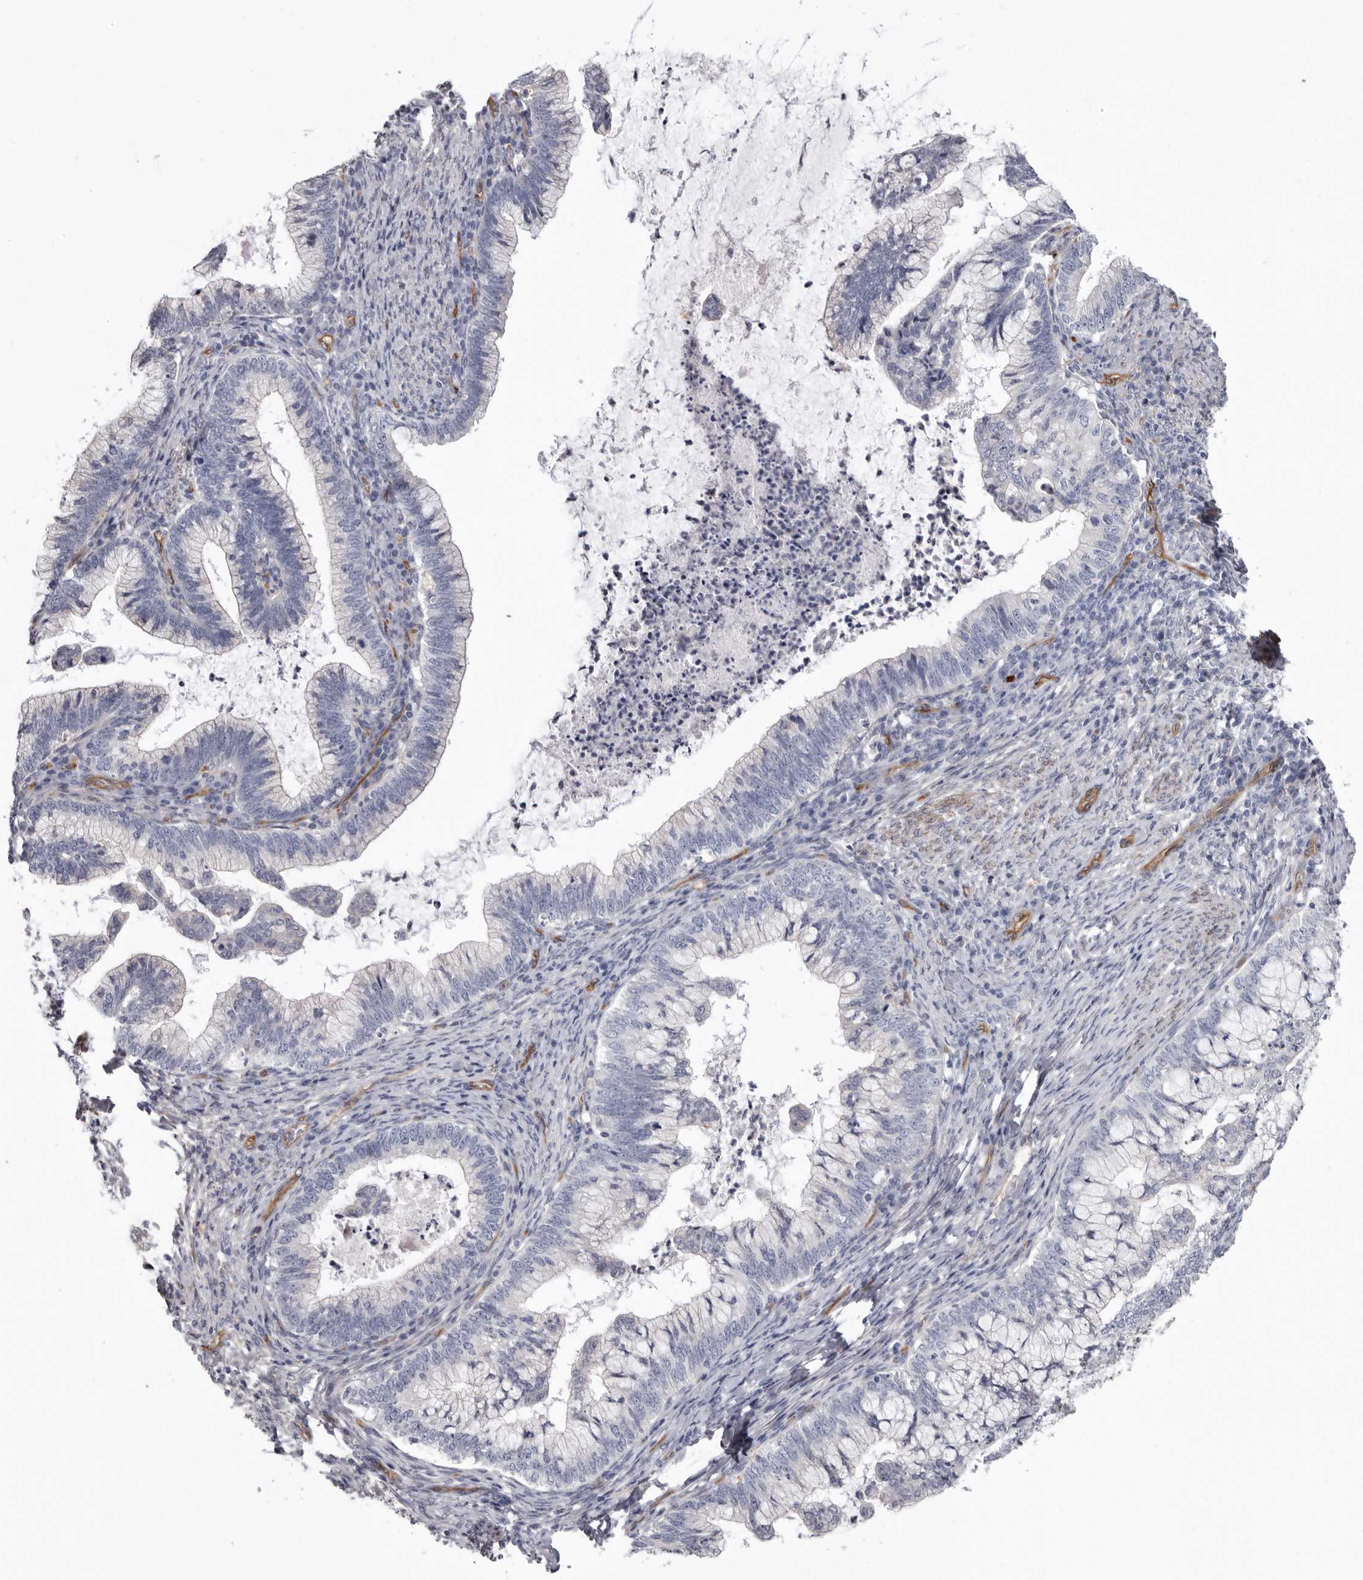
{"staining": {"intensity": "negative", "quantity": "none", "location": "none"}, "tissue": "cervical cancer", "cell_type": "Tumor cells", "image_type": "cancer", "snomed": [{"axis": "morphology", "description": "Adenocarcinoma, NOS"}, {"axis": "topography", "description": "Cervix"}], "caption": "This is a histopathology image of immunohistochemistry staining of cervical cancer, which shows no expression in tumor cells.", "gene": "ADGRL4", "patient": {"sex": "female", "age": 36}}